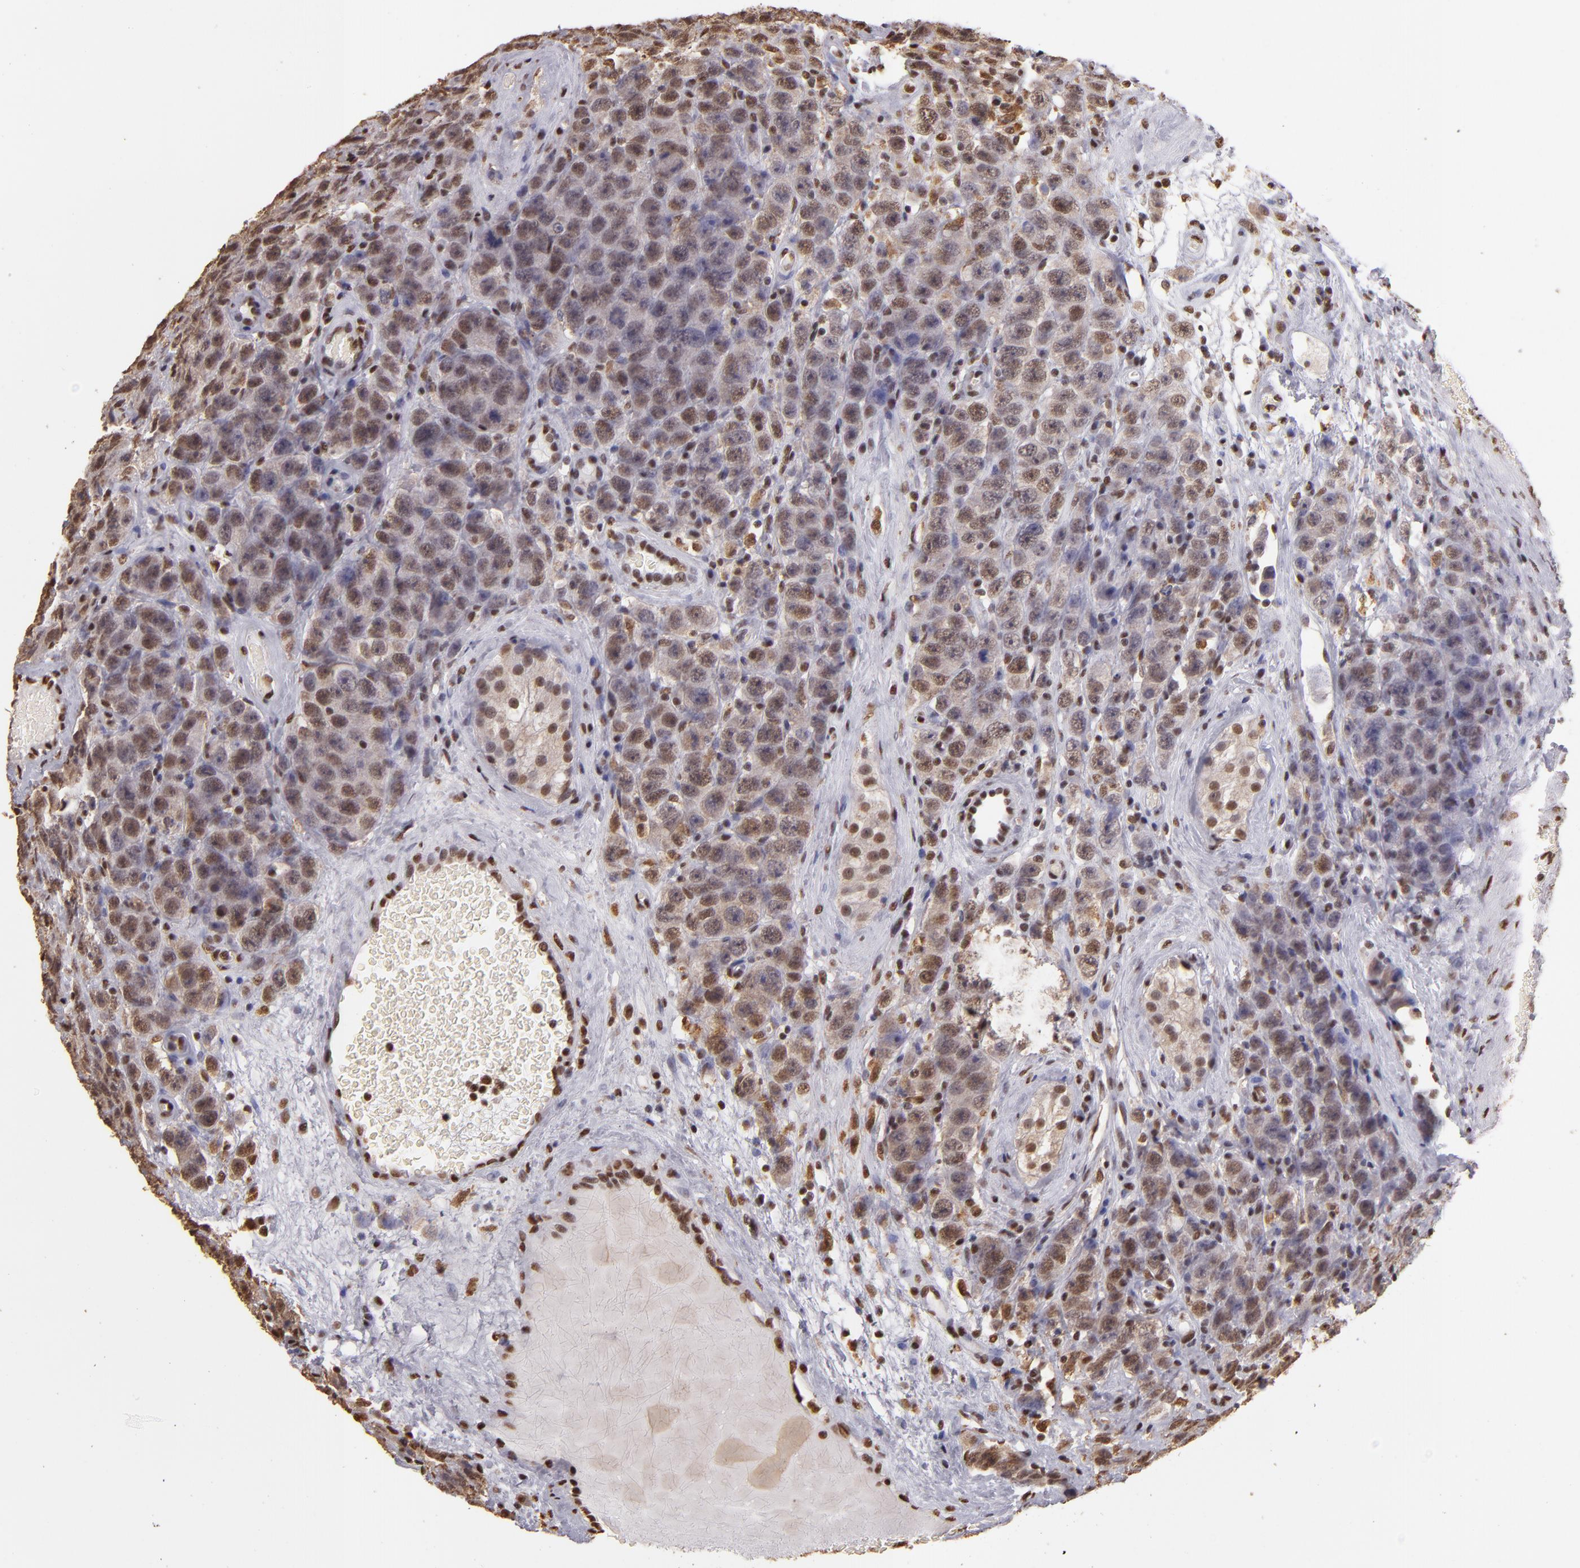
{"staining": {"intensity": "moderate", "quantity": ">75%", "location": "cytoplasmic/membranous,nuclear"}, "tissue": "testis cancer", "cell_type": "Tumor cells", "image_type": "cancer", "snomed": [{"axis": "morphology", "description": "Seminoma, NOS"}, {"axis": "topography", "description": "Testis"}], "caption": "Testis cancer tissue demonstrates moderate cytoplasmic/membranous and nuclear positivity in about >75% of tumor cells, visualized by immunohistochemistry.", "gene": "SP1", "patient": {"sex": "male", "age": 52}}